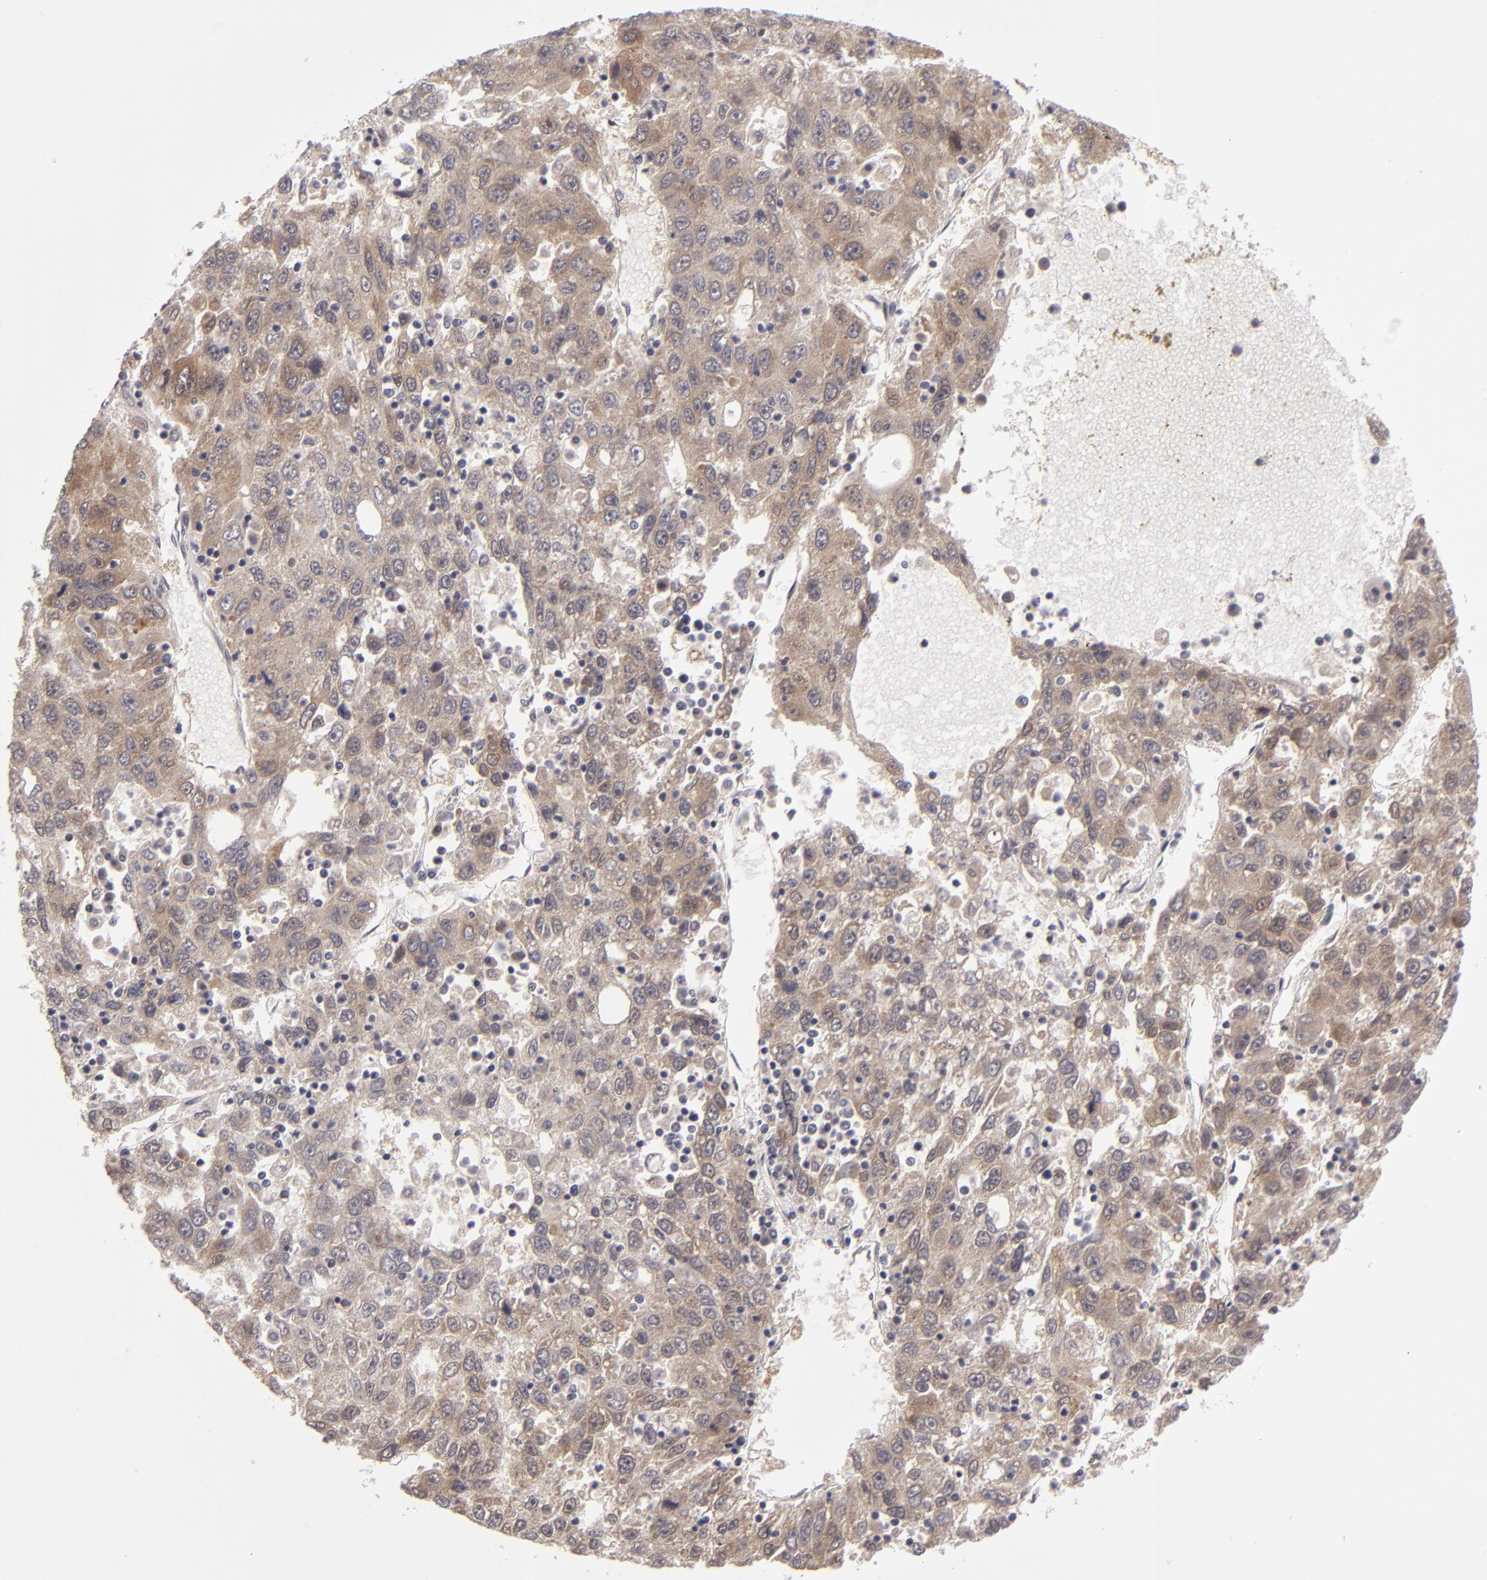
{"staining": {"intensity": "strong", "quantity": ">75%", "location": "cytoplasmic/membranous"}, "tissue": "liver cancer", "cell_type": "Tumor cells", "image_type": "cancer", "snomed": [{"axis": "morphology", "description": "Carcinoma, Hepatocellular, NOS"}, {"axis": "topography", "description": "Liver"}], "caption": "Immunohistochemistry image of liver hepatocellular carcinoma stained for a protein (brown), which reveals high levels of strong cytoplasmic/membranous positivity in about >75% of tumor cells.", "gene": "SH2D4A", "patient": {"sex": "male", "age": 49}}